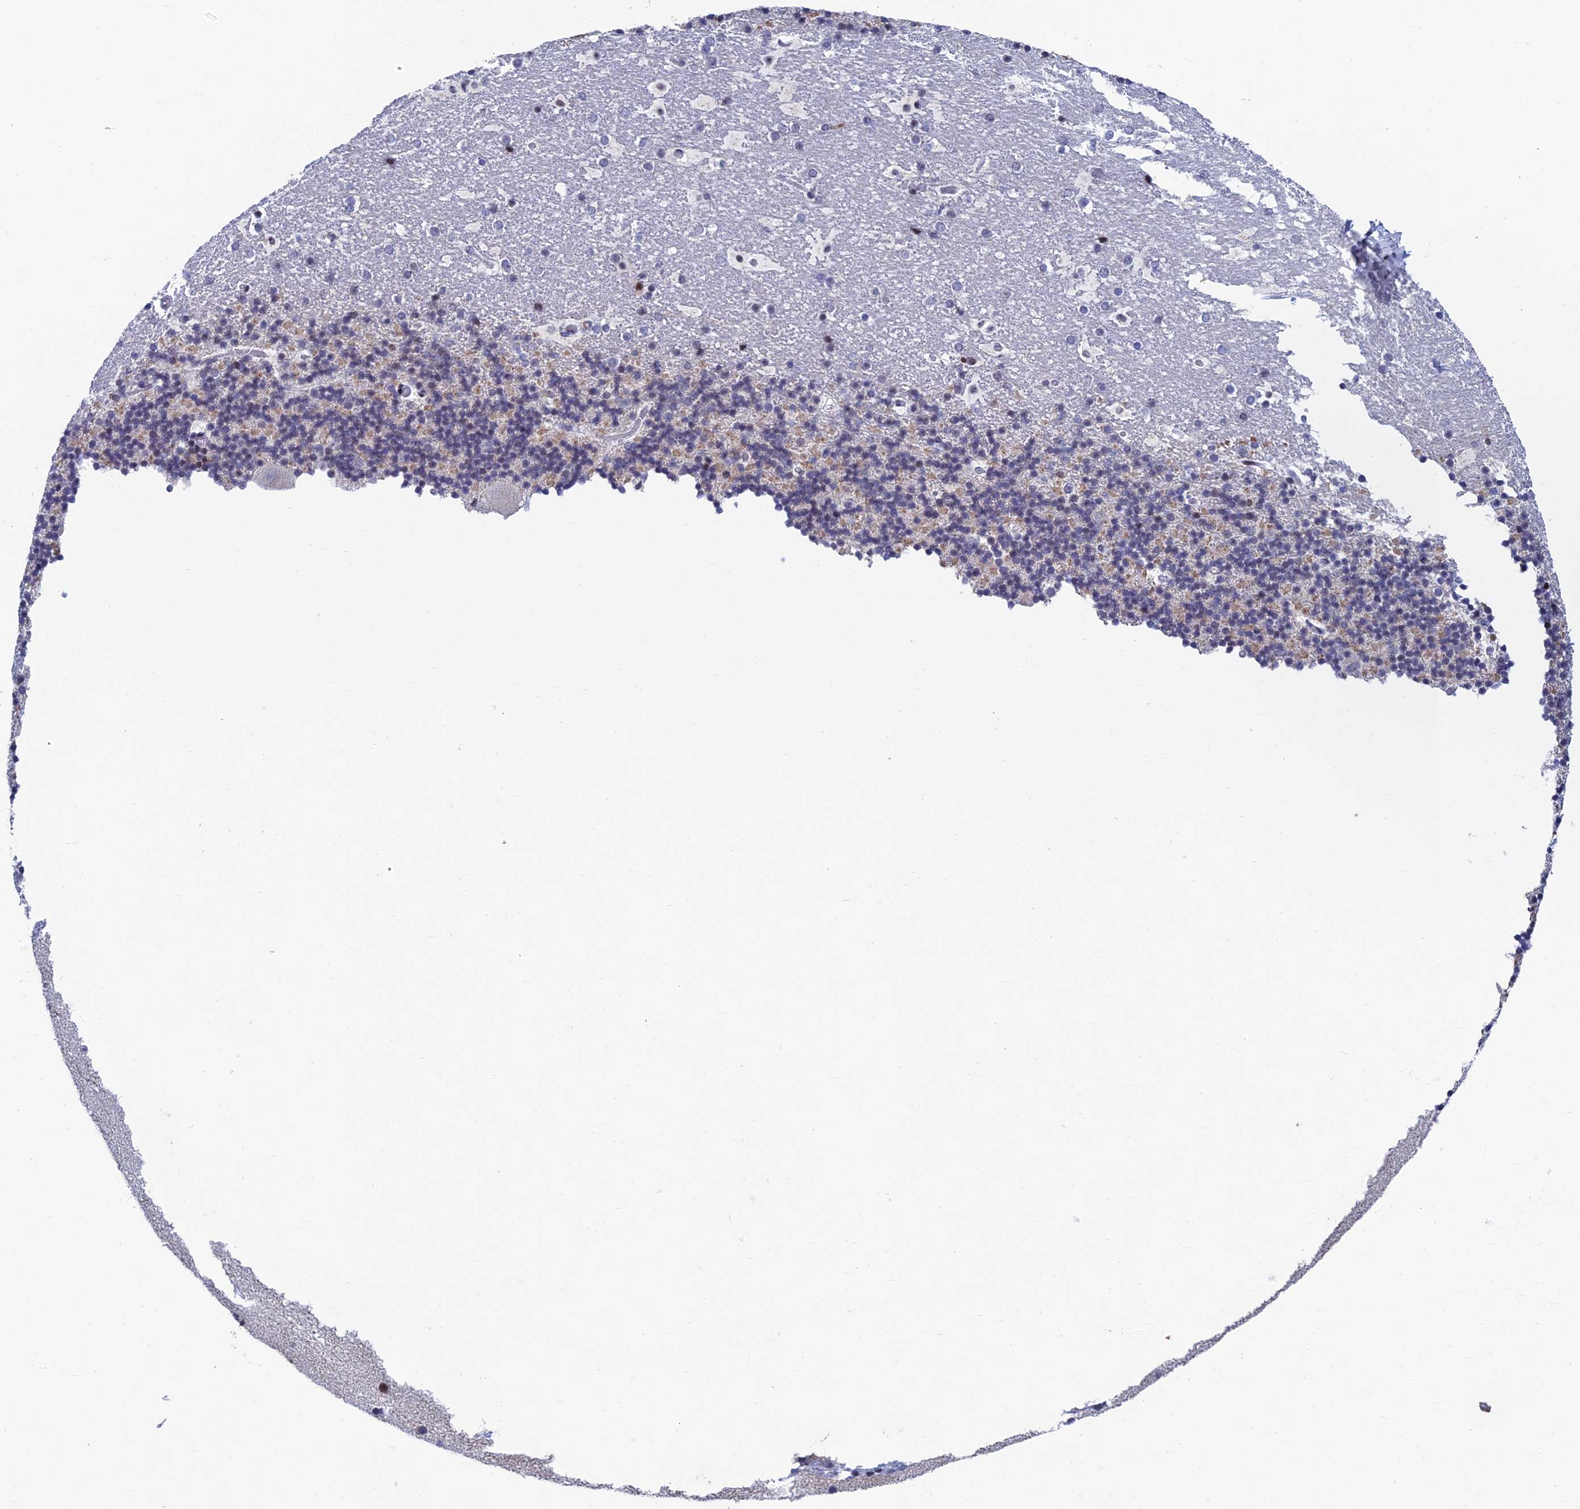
{"staining": {"intensity": "weak", "quantity": "25%-75%", "location": "cytoplasmic/membranous,nuclear"}, "tissue": "cerebellum", "cell_type": "Cells in granular layer", "image_type": "normal", "snomed": [{"axis": "morphology", "description": "Normal tissue, NOS"}, {"axis": "topography", "description": "Cerebellum"}], "caption": "Weak cytoplasmic/membranous,nuclear positivity for a protein is identified in about 25%-75% of cells in granular layer of unremarkable cerebellum using IHC.", "gene": "AFF3", "patient": {"sex": "male", "age": 57}}